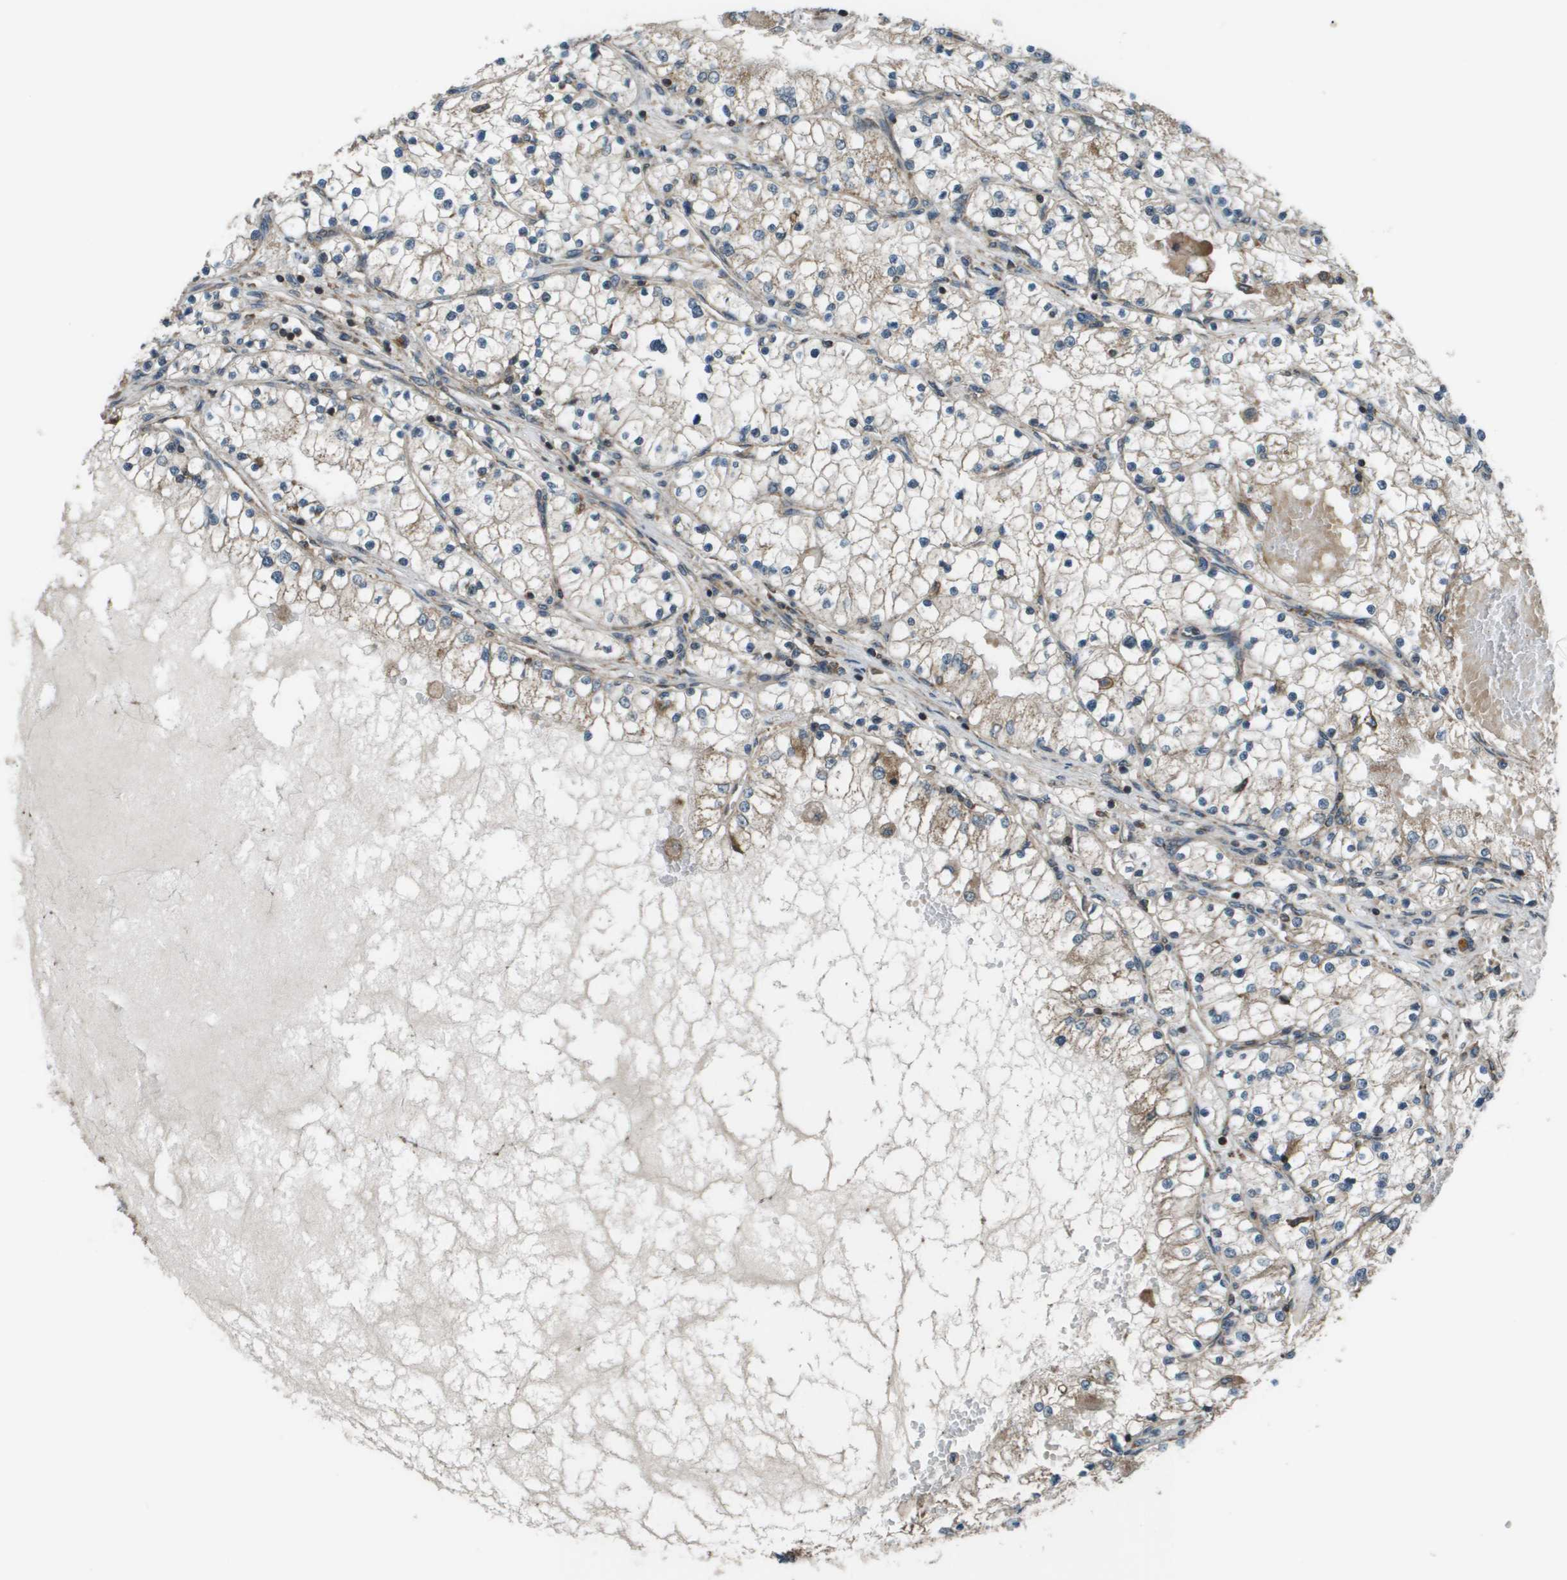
{"staining": {"intensity": "weak", "quantity": "25%-75%", "location": "cytoplasmic/membranous"}, "tissue": "renal cancer", "cell_type": "Tumor cells", "image_type": "cancer", "snomed": [{"axis": "morphology", "description": "Adenocarcinoma, NOS"}, {"axis": "topography", "description": "Kidney"}], "caption": "Protein staining demonstrates weak cytoplasmic/membranous expression in about 25%-75% of tumor cells in renal cancer (adenocarcinoma). Using DAB (brown) and hematoxylin (blue) stains, captured at high magnification using brightfield microscopy.", "gene": "PLPBP", "patient": {"sex": "male", "age": 68}}